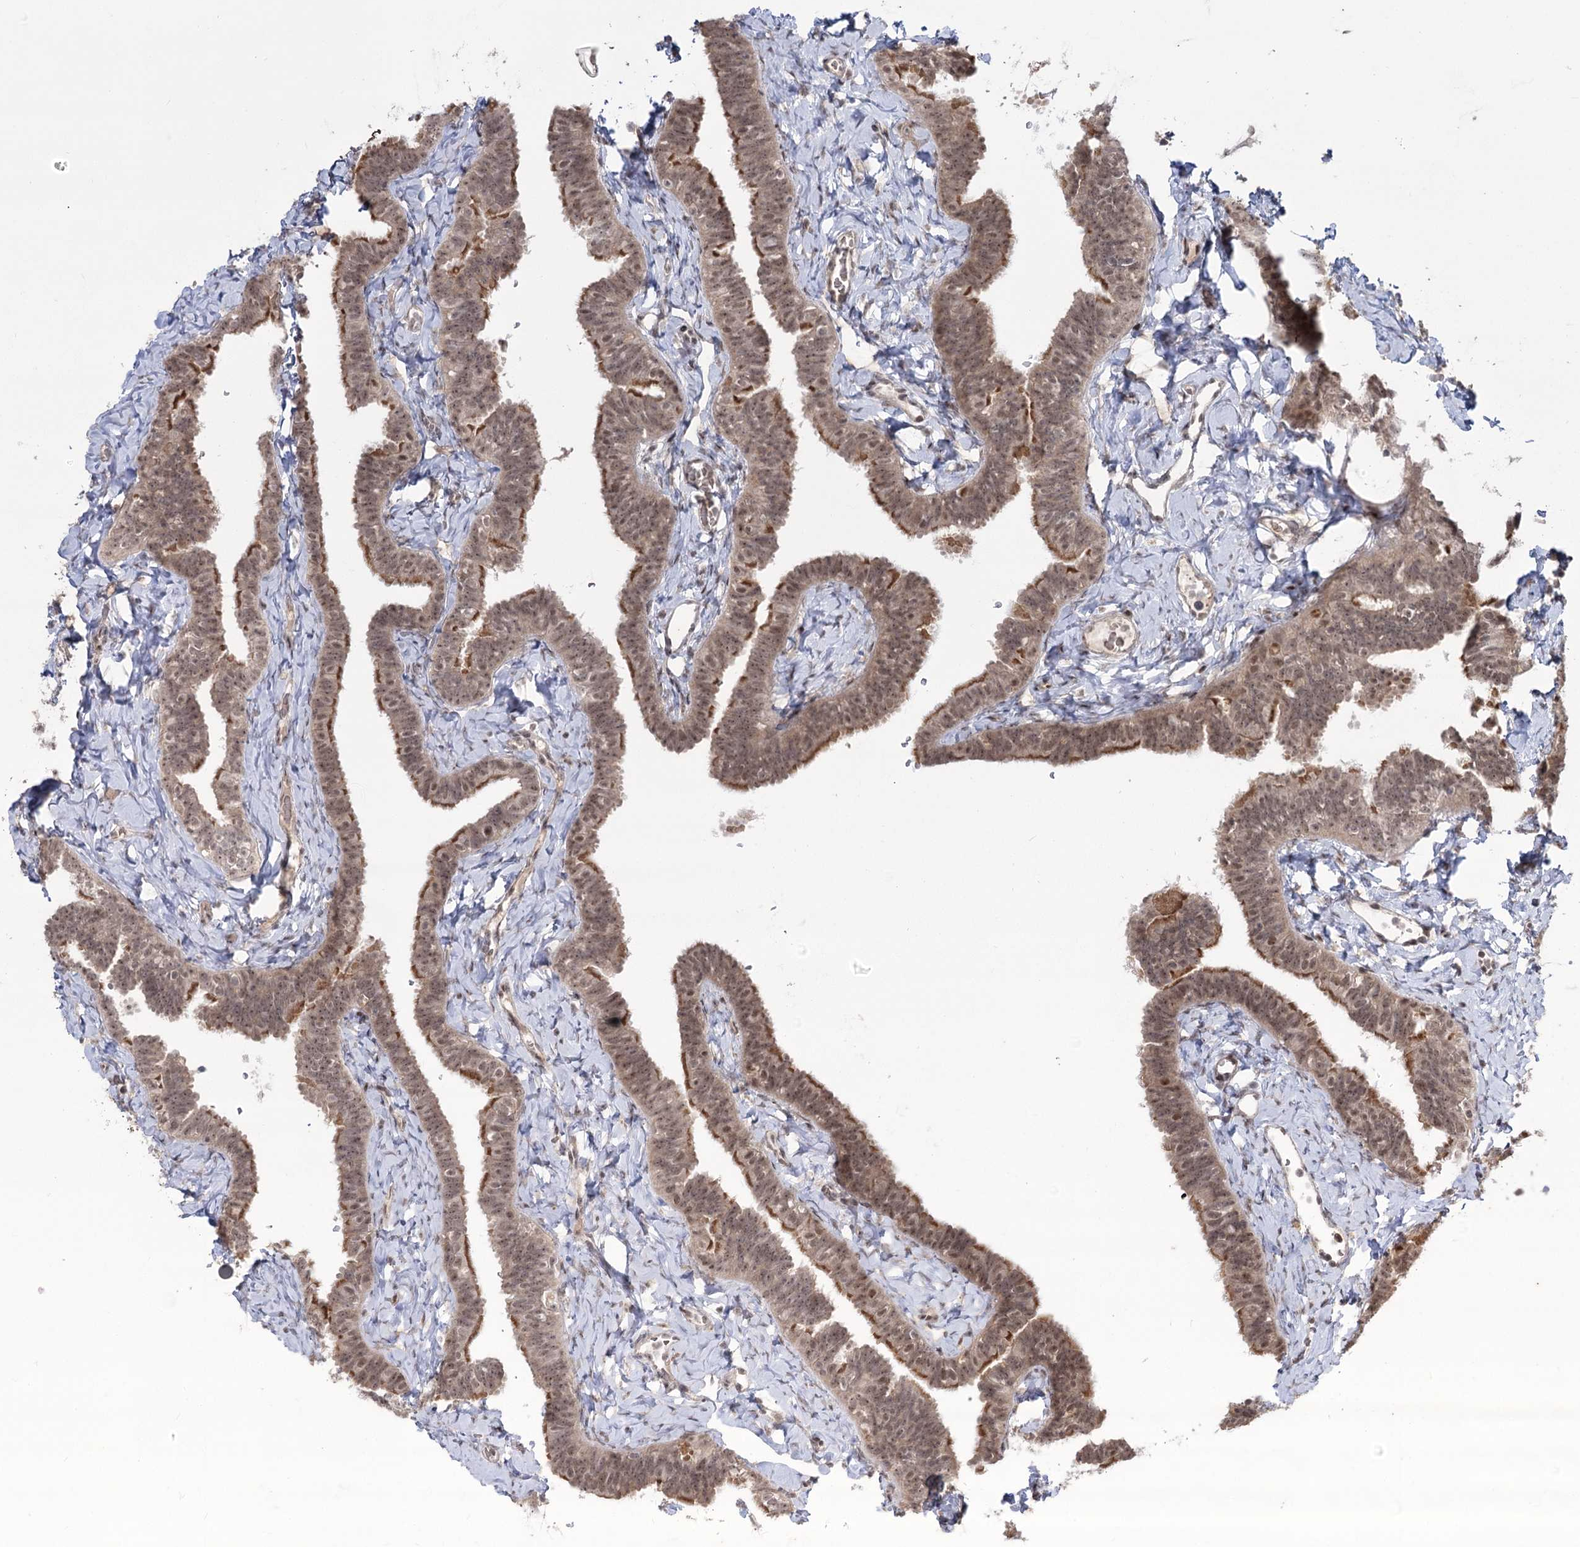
{"staining": {"intensity": "weak", "quantity": "25%-75%", "location": "cytoplasmic/membranous,nuclear"}, "tissue": "fallopian tube", "cell_type": "Glandular cells", "image_type": "normal", "snomed": [{"axis": "morphology", "description": "Normal tissue, NOS"}, {"axis": "topography", "description": "Fallopian tube"}], "caption": "Fallopian tube stained with immunohistochemistry (IHC) displays weak cytoplasmic/membranous,nuclear positivity in approximately 25%-75% of glandular cells.", "gene": "HELQ", "patient": {"sex": "female", "age": 65}}